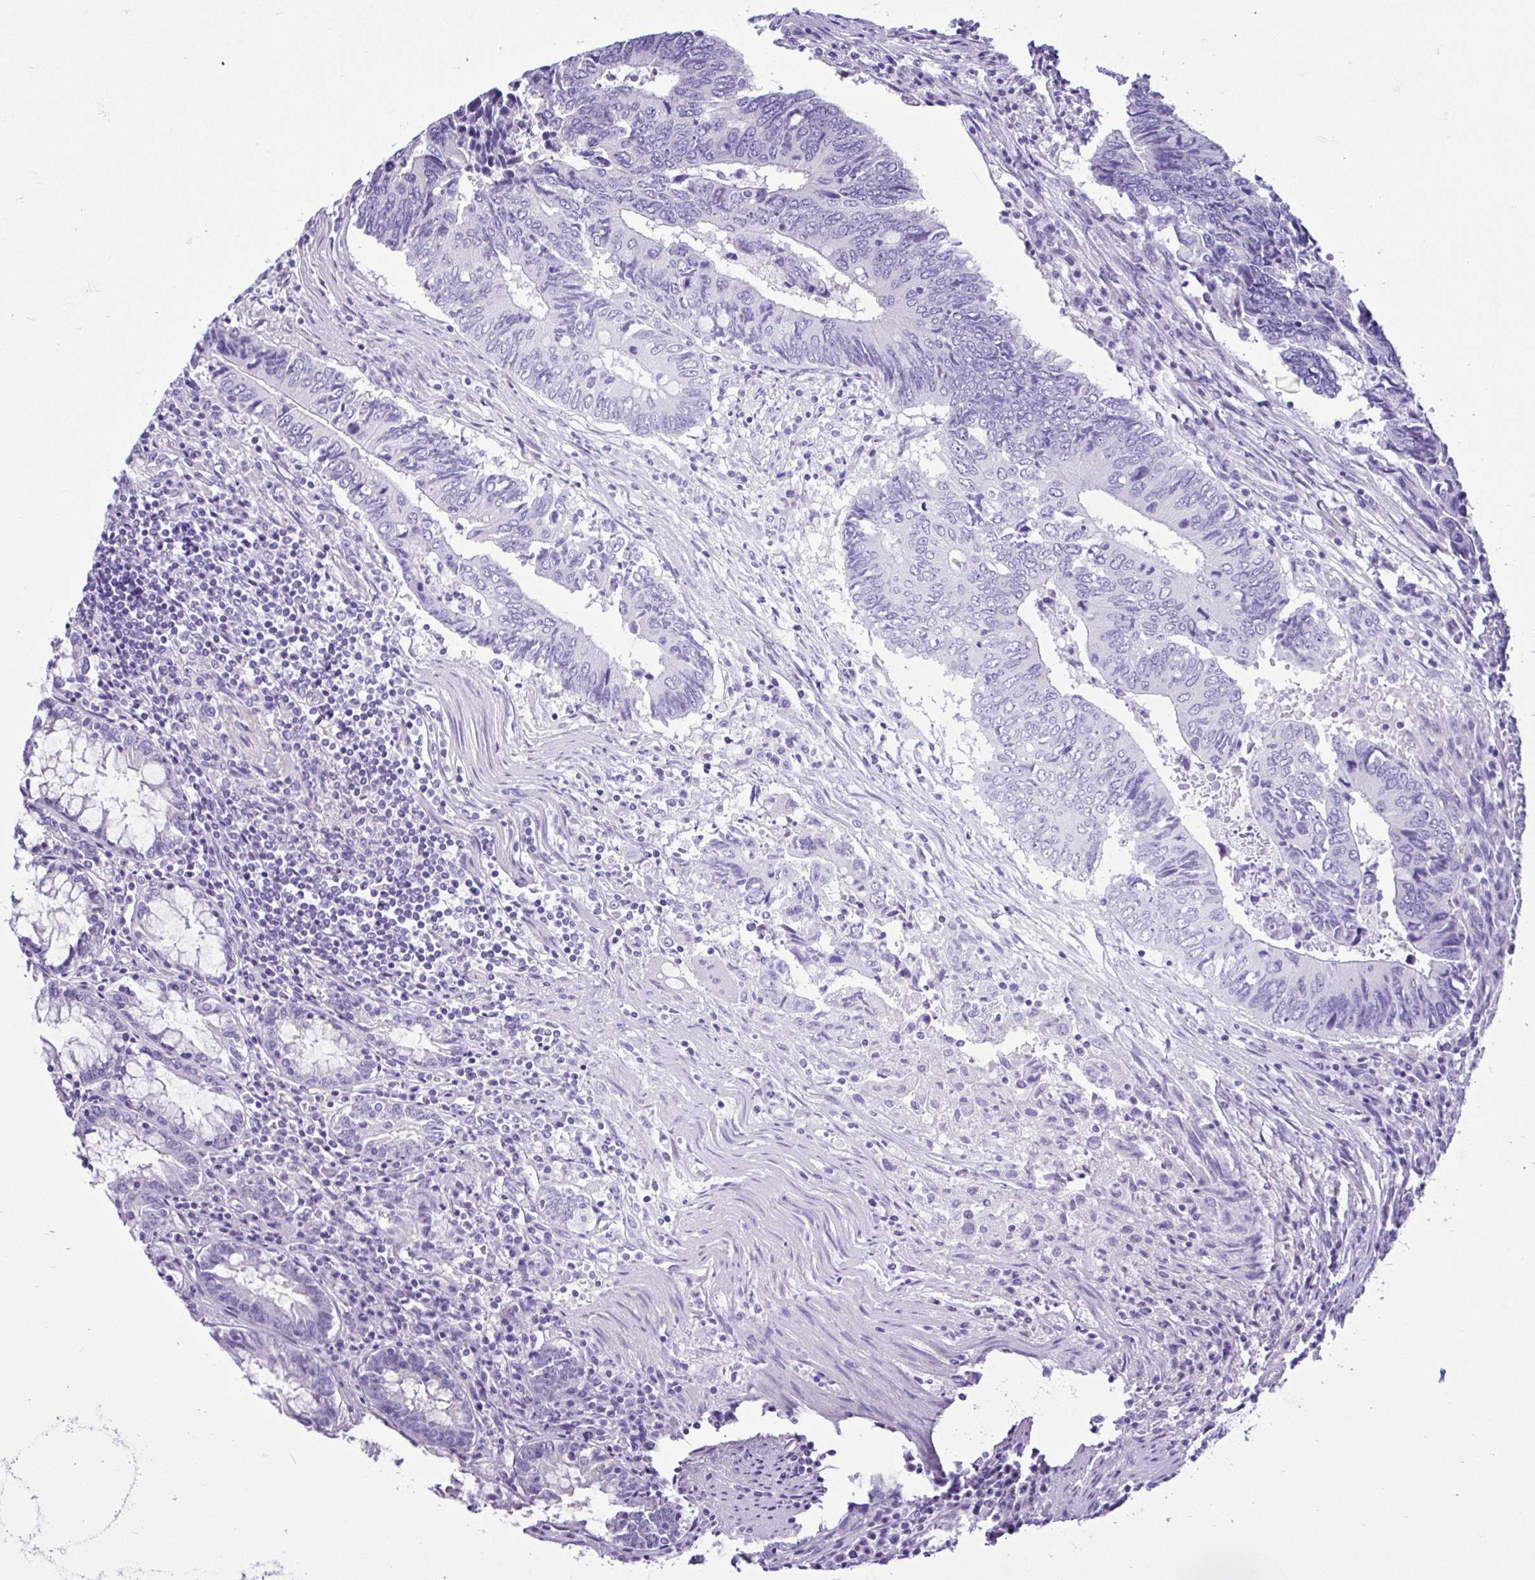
{"staining": {"intensity": "negative", "quantity": "none", "location": "none"}, "tissue": "colorectal cancer", "cell_type": "Tumor cells", "image_type": "cancer", "snomed": [{"axis": "morphology", "description": "Adenocarcinoma, NOS"}, {"axis": "topography", "description": "Colon"}], "caption": "Histopathology image shows no protein positivity in tumor cells of colorectal adenocarcinoma tissue. (DAB IHC, high magnification).", "gene": "CYP19A1", "patient": {"sex": "male", "age": 87}}